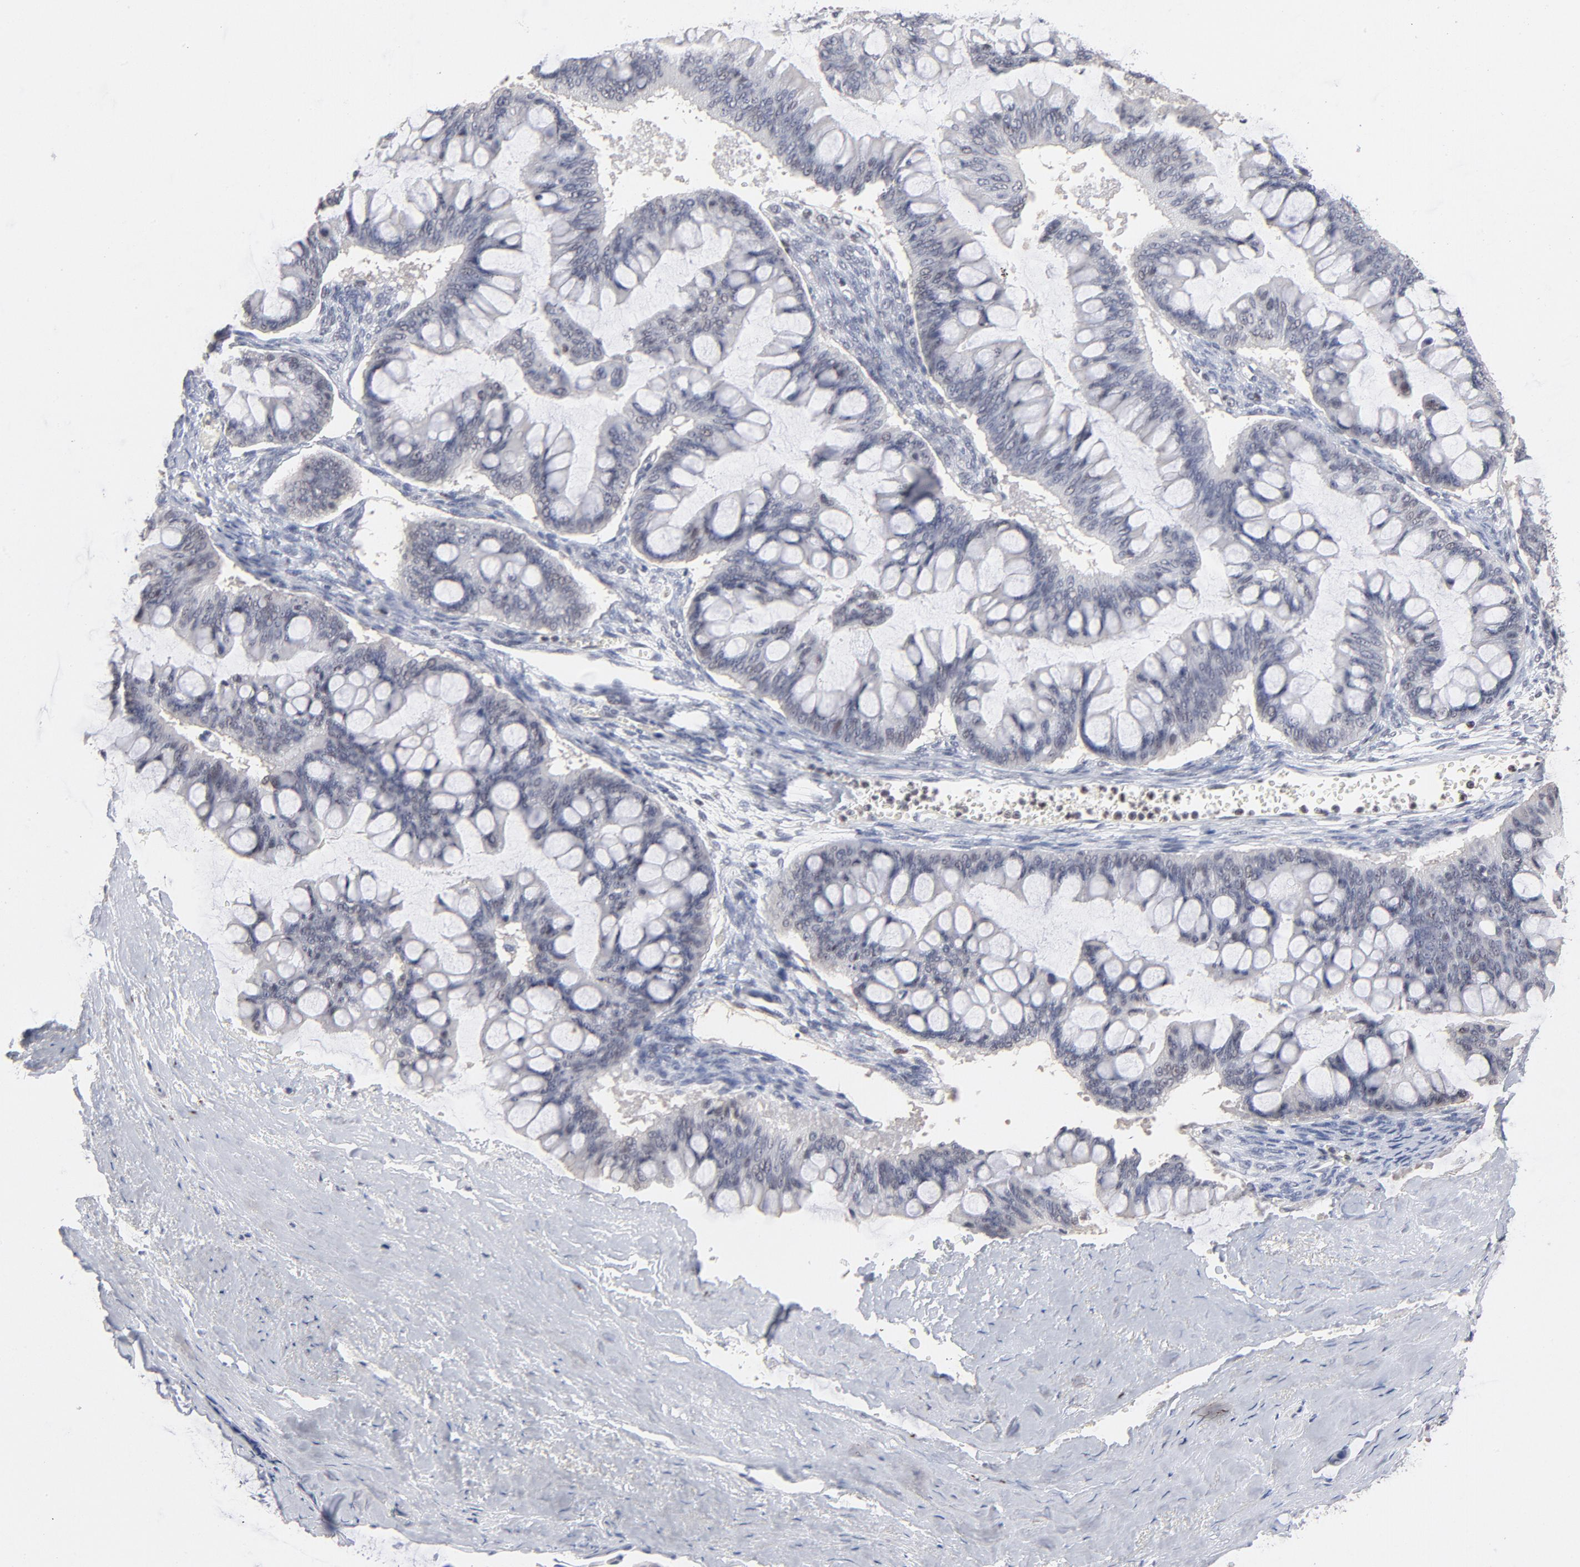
{"staining": {"intensity": "negative", "quantity": "none", "location": "none"}, "tissue": "ovarian cancer", "cell_type": "Tumor cells", "image_type": "cancer", "snomed": [{"axis": "morphology", "description": "Cystadenocarcinoma, mucinous, NOS"}, {"axis": "topography", "description": "Ovary"}], "caption": "Protein analysis of ovarian mucinous cystadenocarcinoma reveals no significant expression in tumor cells.", "gene": "MAX", "patient": {"sex": "female", "age": 73}}